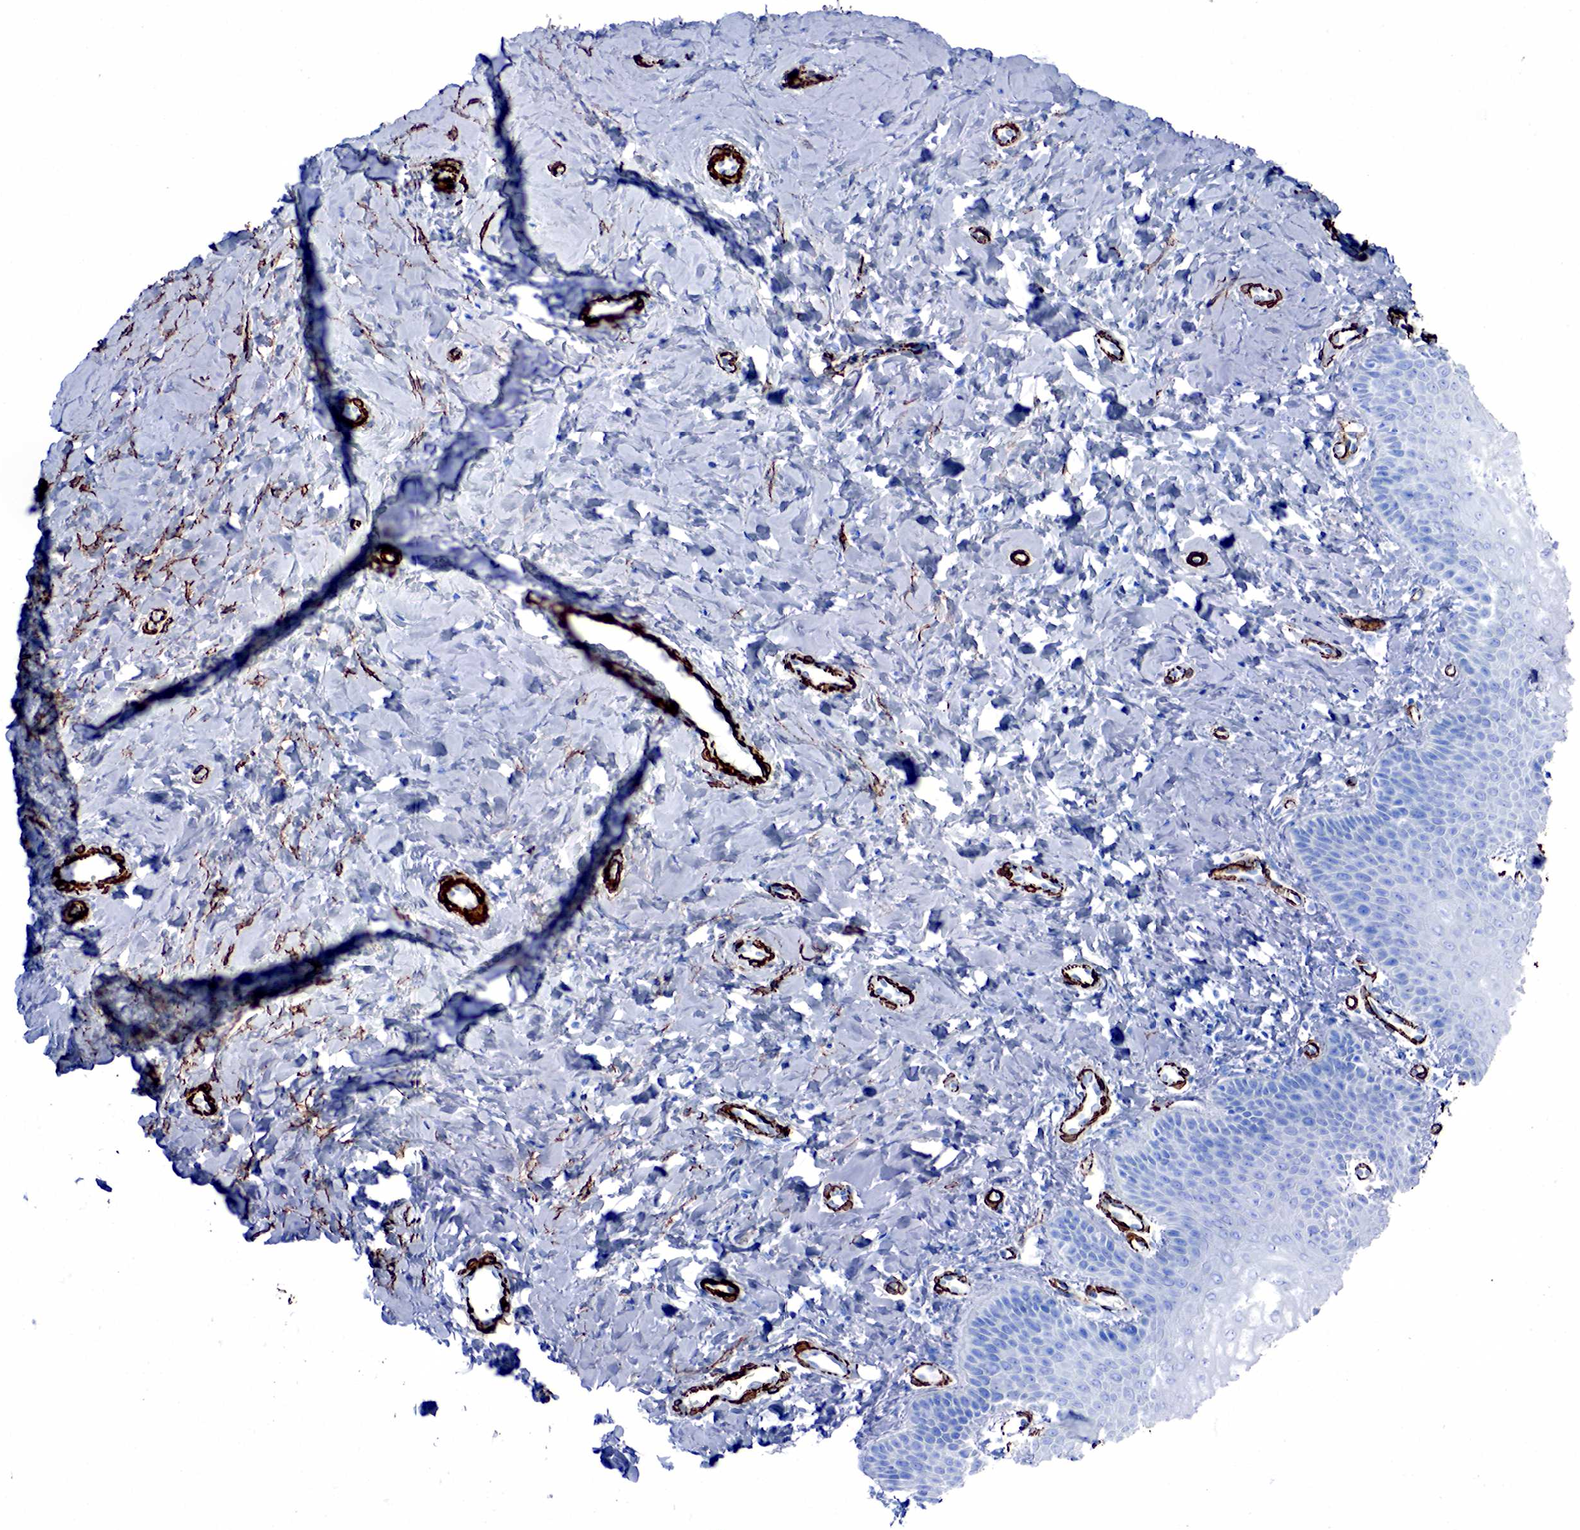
{"staining": {"intensity": "negative", "quantity": "none", "location": "none"}, "tissue": "vagina", "cell_type": "Squamous epithelial cells", "image_type": "normal", "snomed": [{"axis": "morphology", "description": "Normal tissue, NOS"}, {"axis": "topography", "description": "Vagina"}], "caption": "DAB immunohistochemical staining of unremarkable human vagina demonstrates no significant positivity in squamous epithelial cells.", "gene": "ACTA1", "patient": {"sex": "female", "age": 68}}